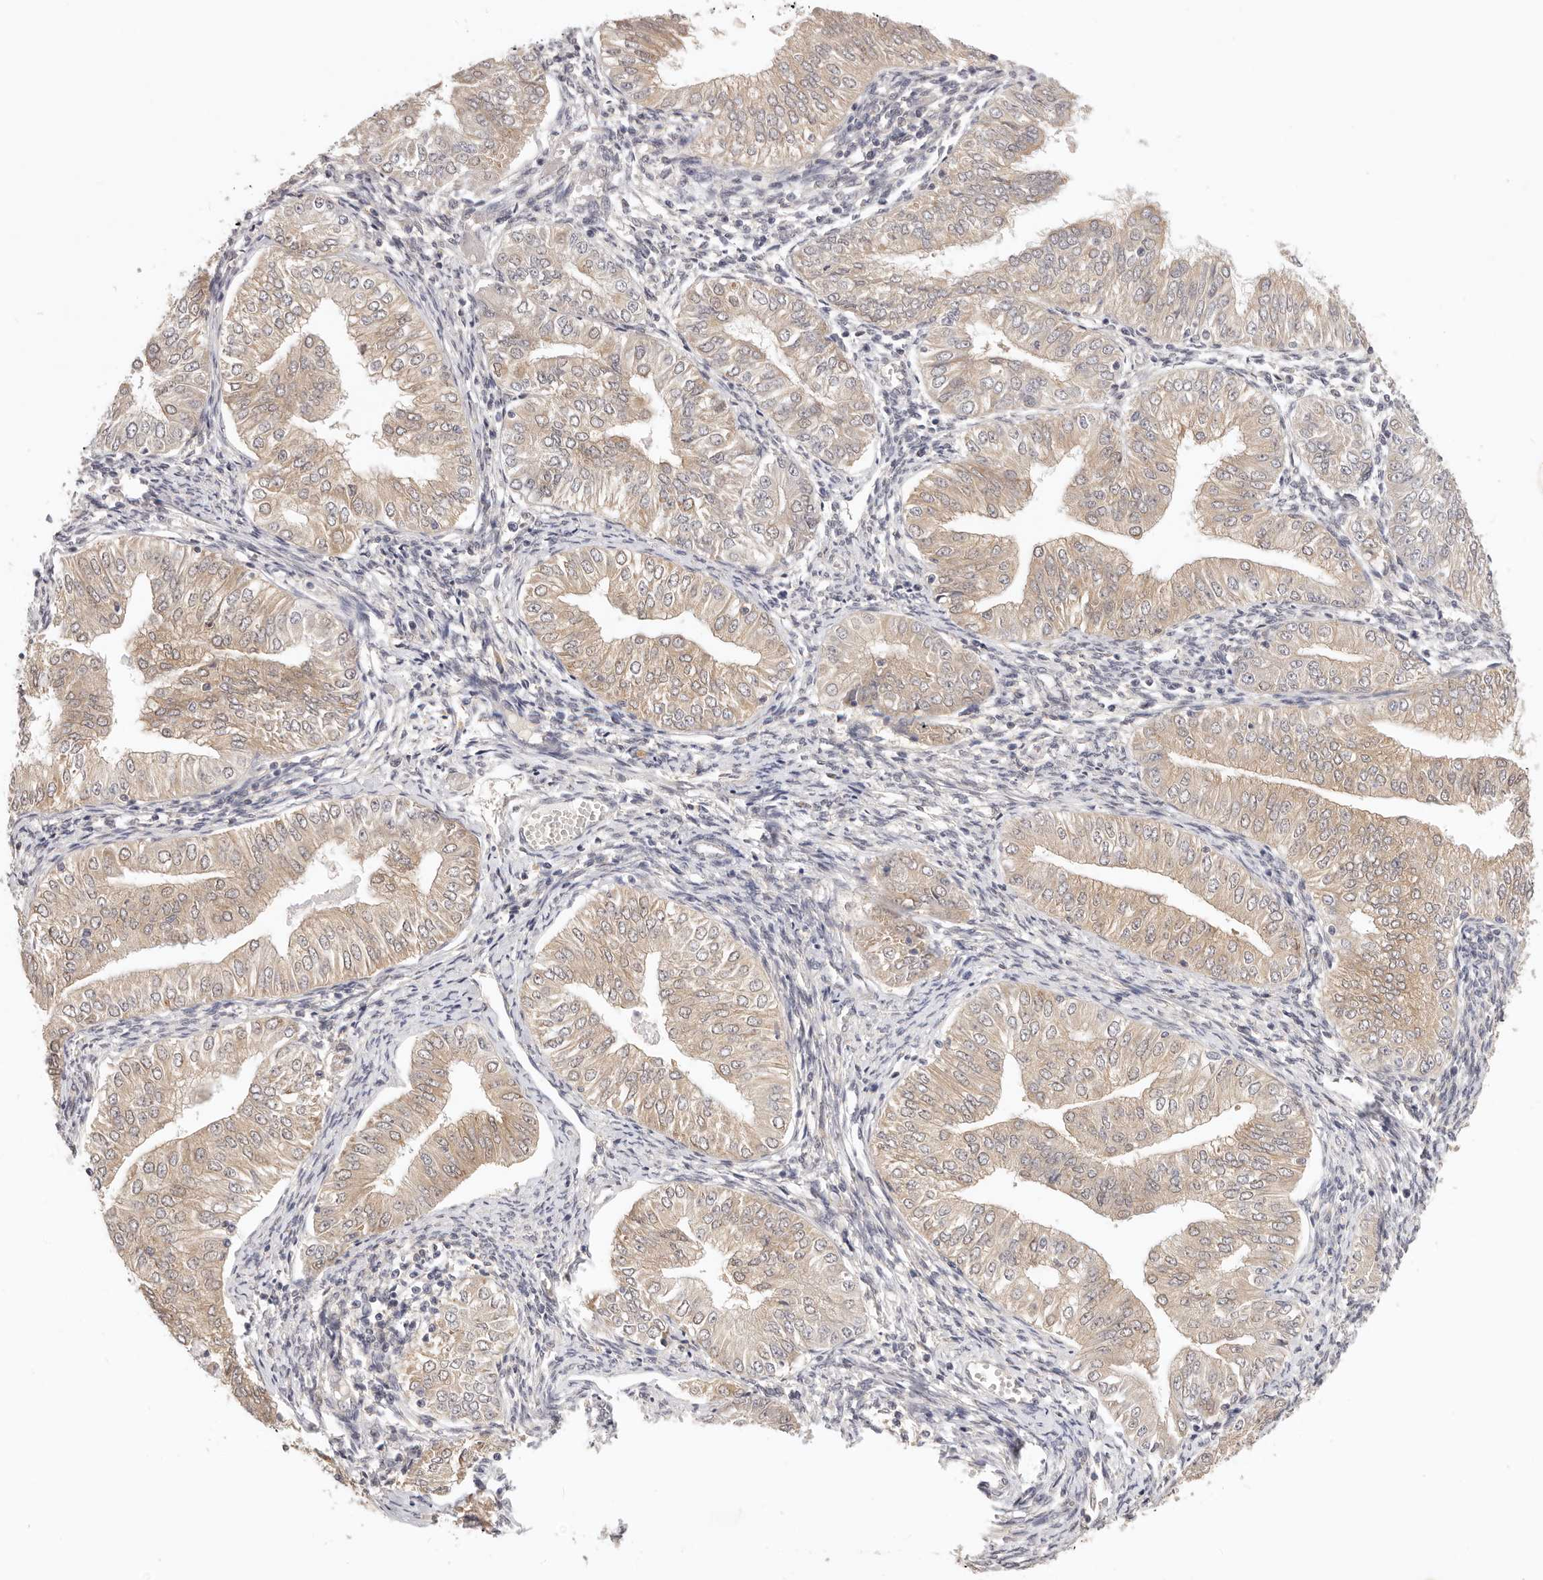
{"staining": {"intensity": "weak", "quantity": ">75%", "location": "cytoplasmic/membranous"}, "tissue": "endometrial cancer", "cell_type": "Tumor cells", "image_type": "cancer", "snomed": [{"axis": "morphology", "description": "Normal tissue, NOS"}, {"axis": "morphology", "description": "Adenocarcinoma, NOS"}, {"axis": "topography", "description": "Endometrium"}], "caption": "Protein positivity by immunohistochemistry shows weak cytoplasmic/membranous expression in approximately >75% of tumor cells in endometrial cancer (adenocarcinoma).", "gene": "GGPS1", "patient": {"sex": "female", "age": 53}}